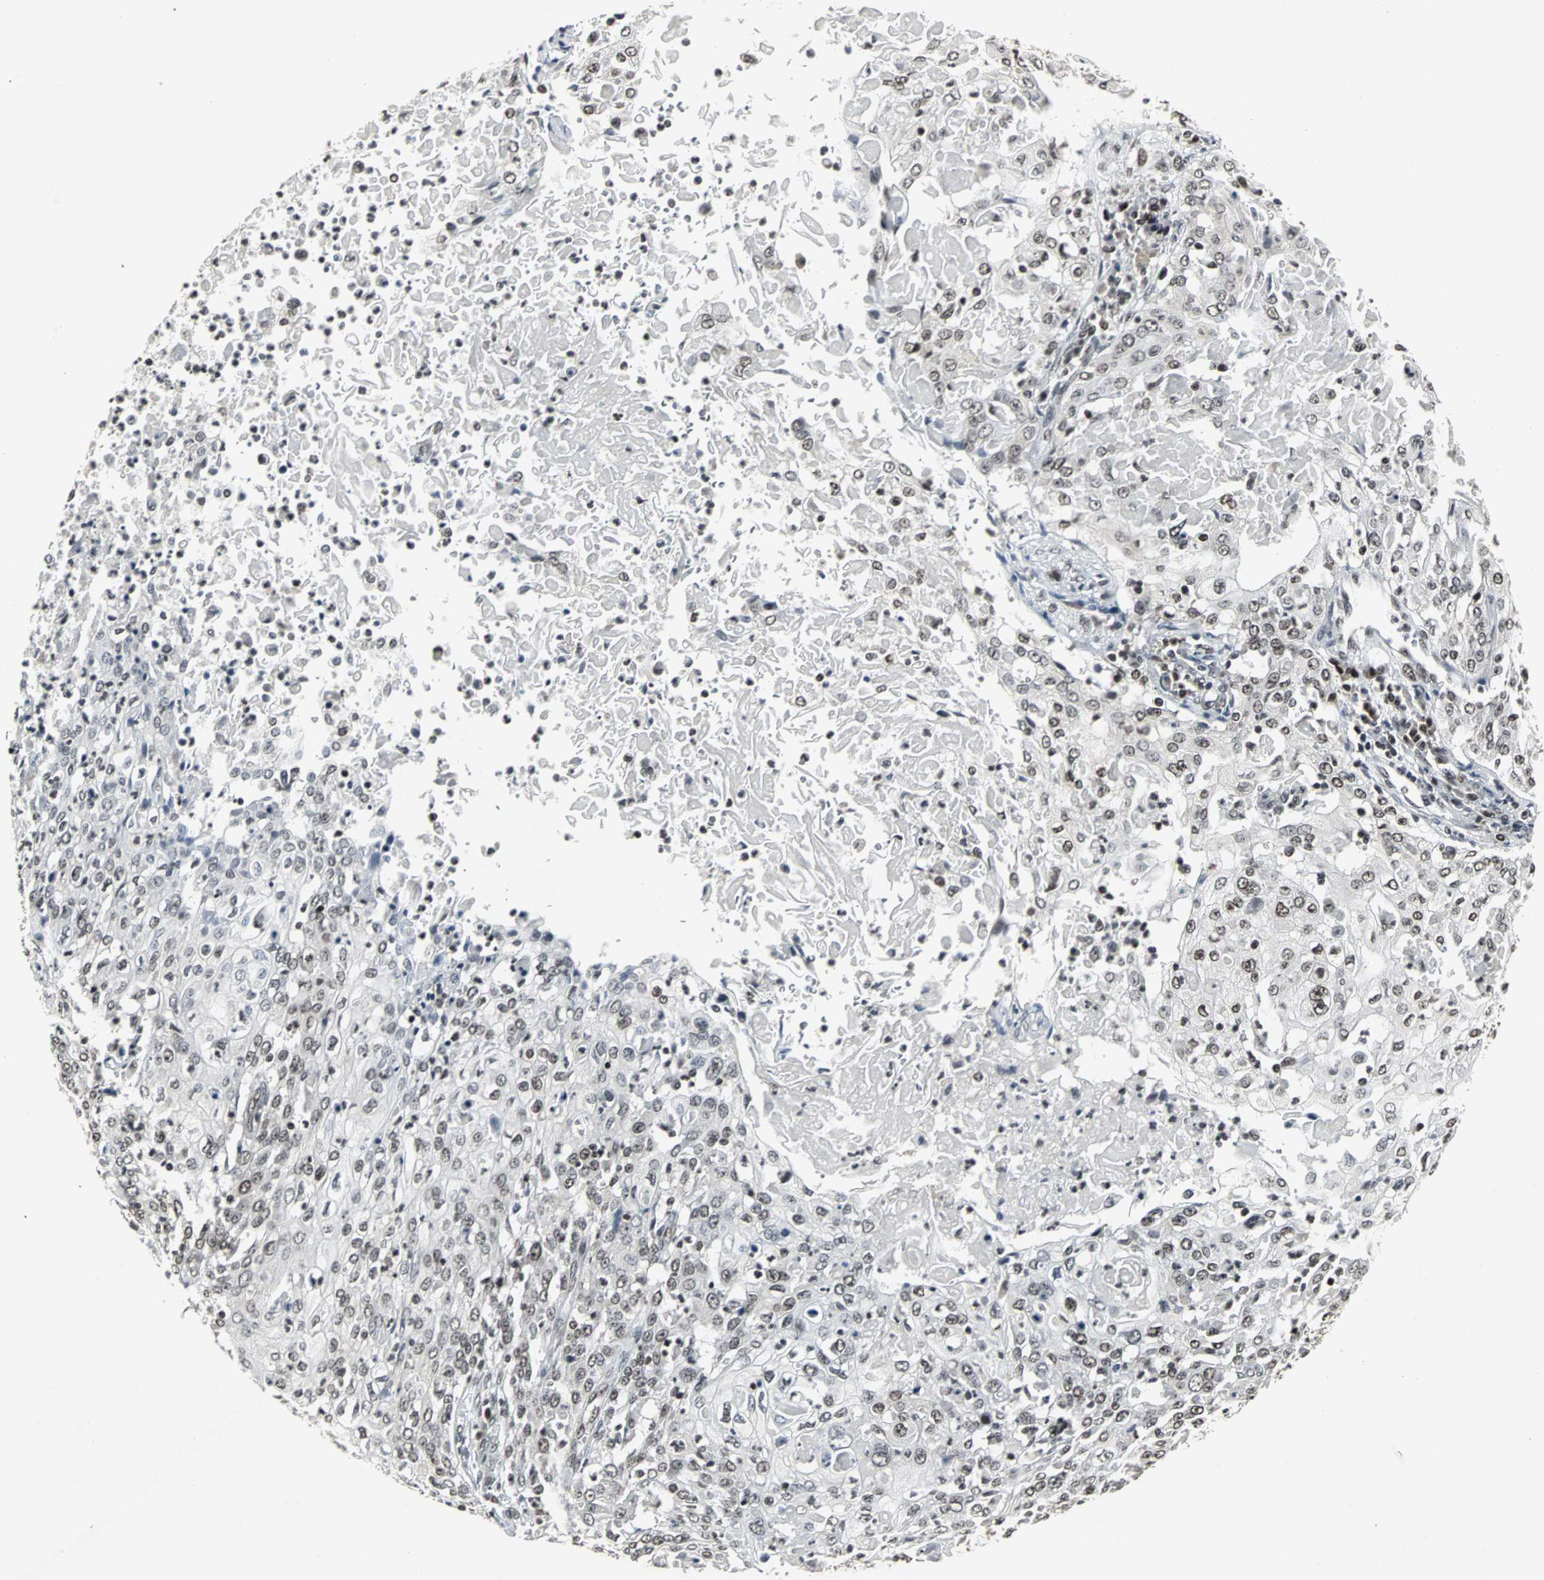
{"staining": {"intensity": "weak", "quantity": "25%-75%", "location": "nuclear"}, "tissue": "cervical cancer", "cell_type": "Tumor cells", "image_type": "cancer", "snomed": [{"axis": "morphology", "description": "Squamous cell carcinoma, NOS"}, {"axis": "topography", "description": "Cervix"}], "caption": "Immunohistochemistry (IHC) image of human cervical cancer (squamous cell carcinoma) stained for a protein (brown), which demonstrates low levels of weak nuclear positivity in approximately 25%-75% of tumor cells.", "gene": "PNKP", "patient": {"sex": "female", "age": 39}}